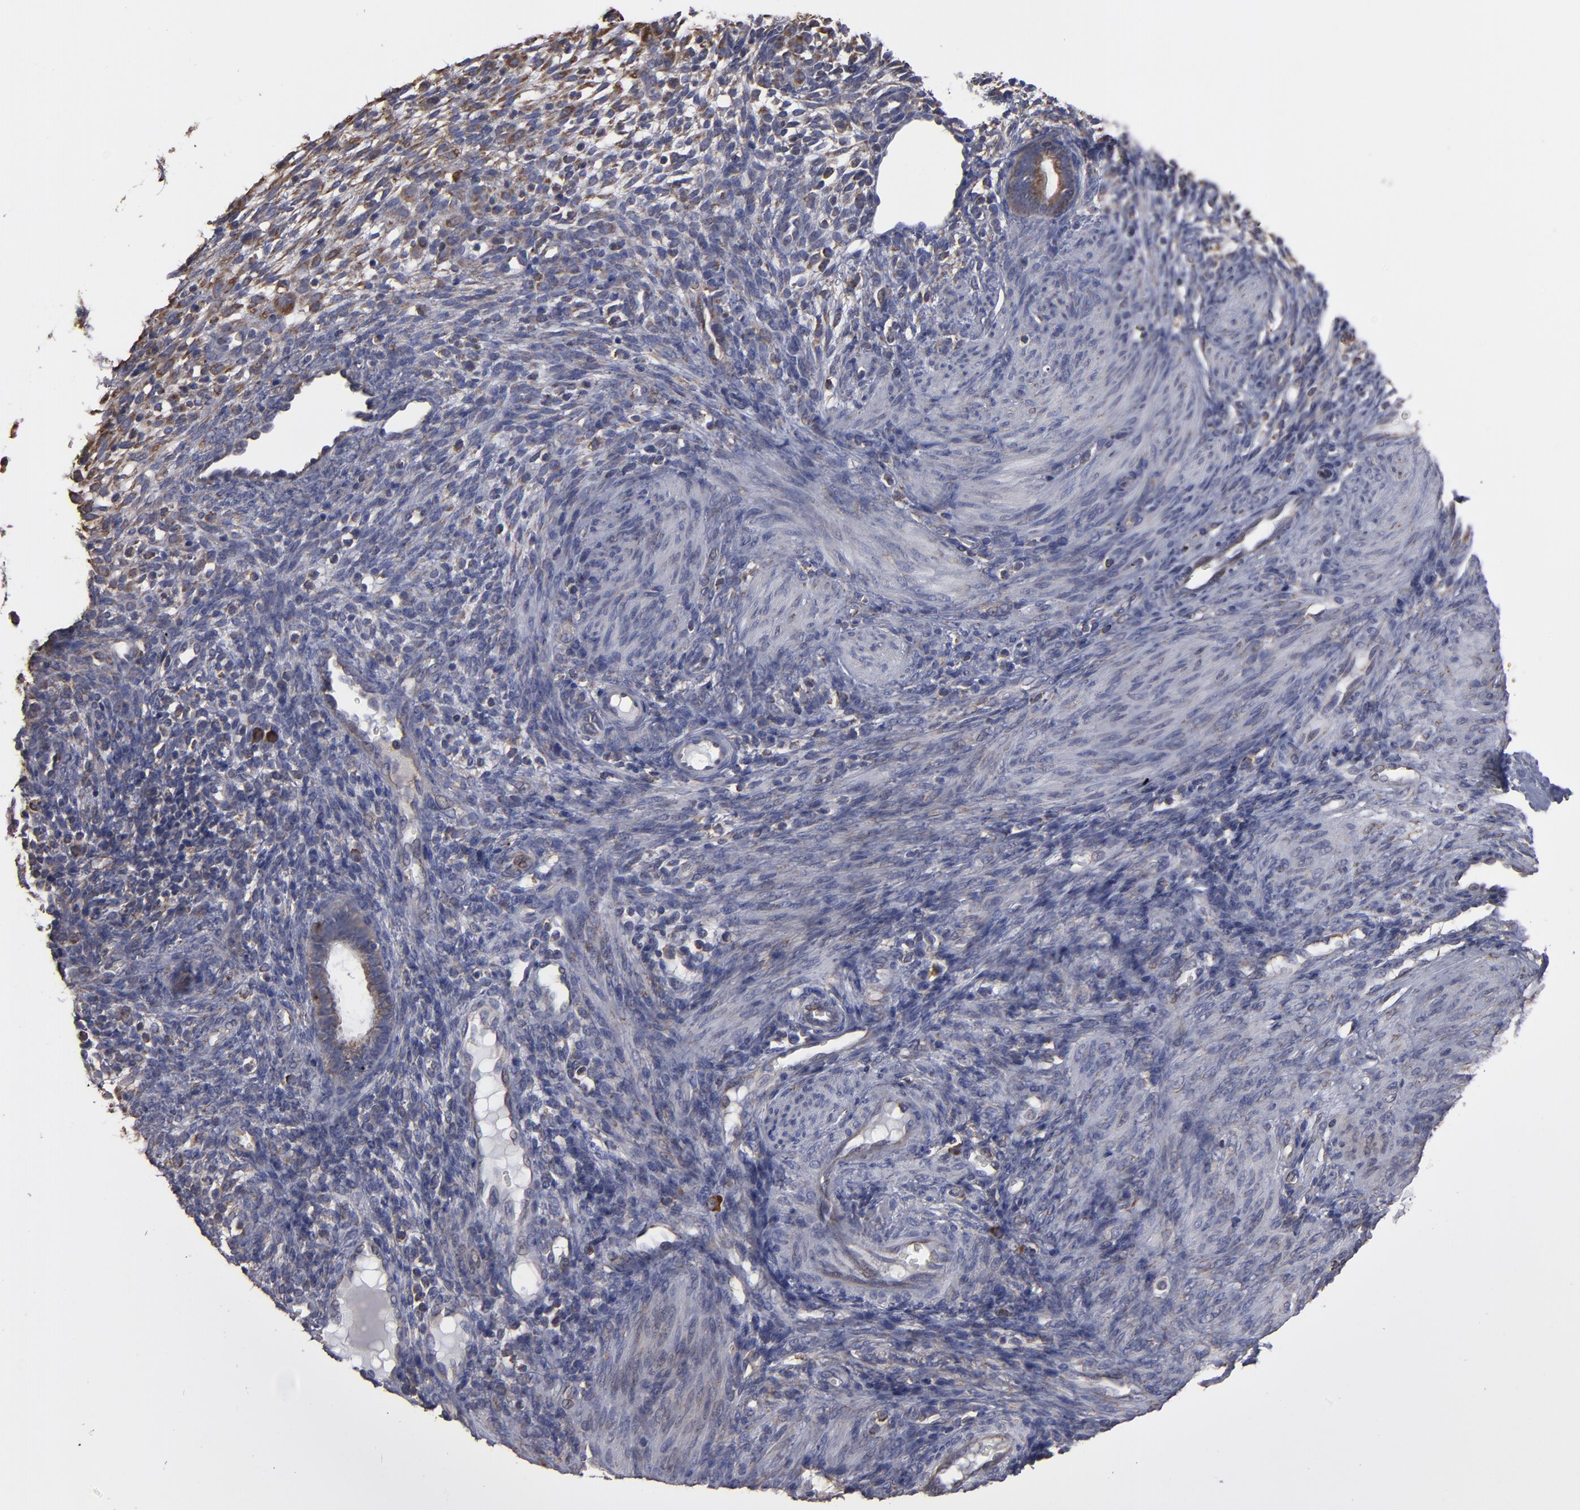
{"staining": {"intensity": "negative", "quantity": "none", "location": "none"}, "tissue": "endometrium", "cell_type": "Cells in endometrial stroma", "image_type": "normal", "snomed": [{"axis": "morphology", "description": "Normal tissue, NOS"}, {"axis": "topography", "description": "Endometrium"}], "caption": "A photomicrograph of human endometrium is negative for staining in cells in endometrial stroma. The staining was performed using DAB to visualize the protein expression in brown, while the nuclei were stained in blue with hematoxylin (Magnification: 20x).", "gene": "SND1", "patient": {"sex": "female", "age": 72}}